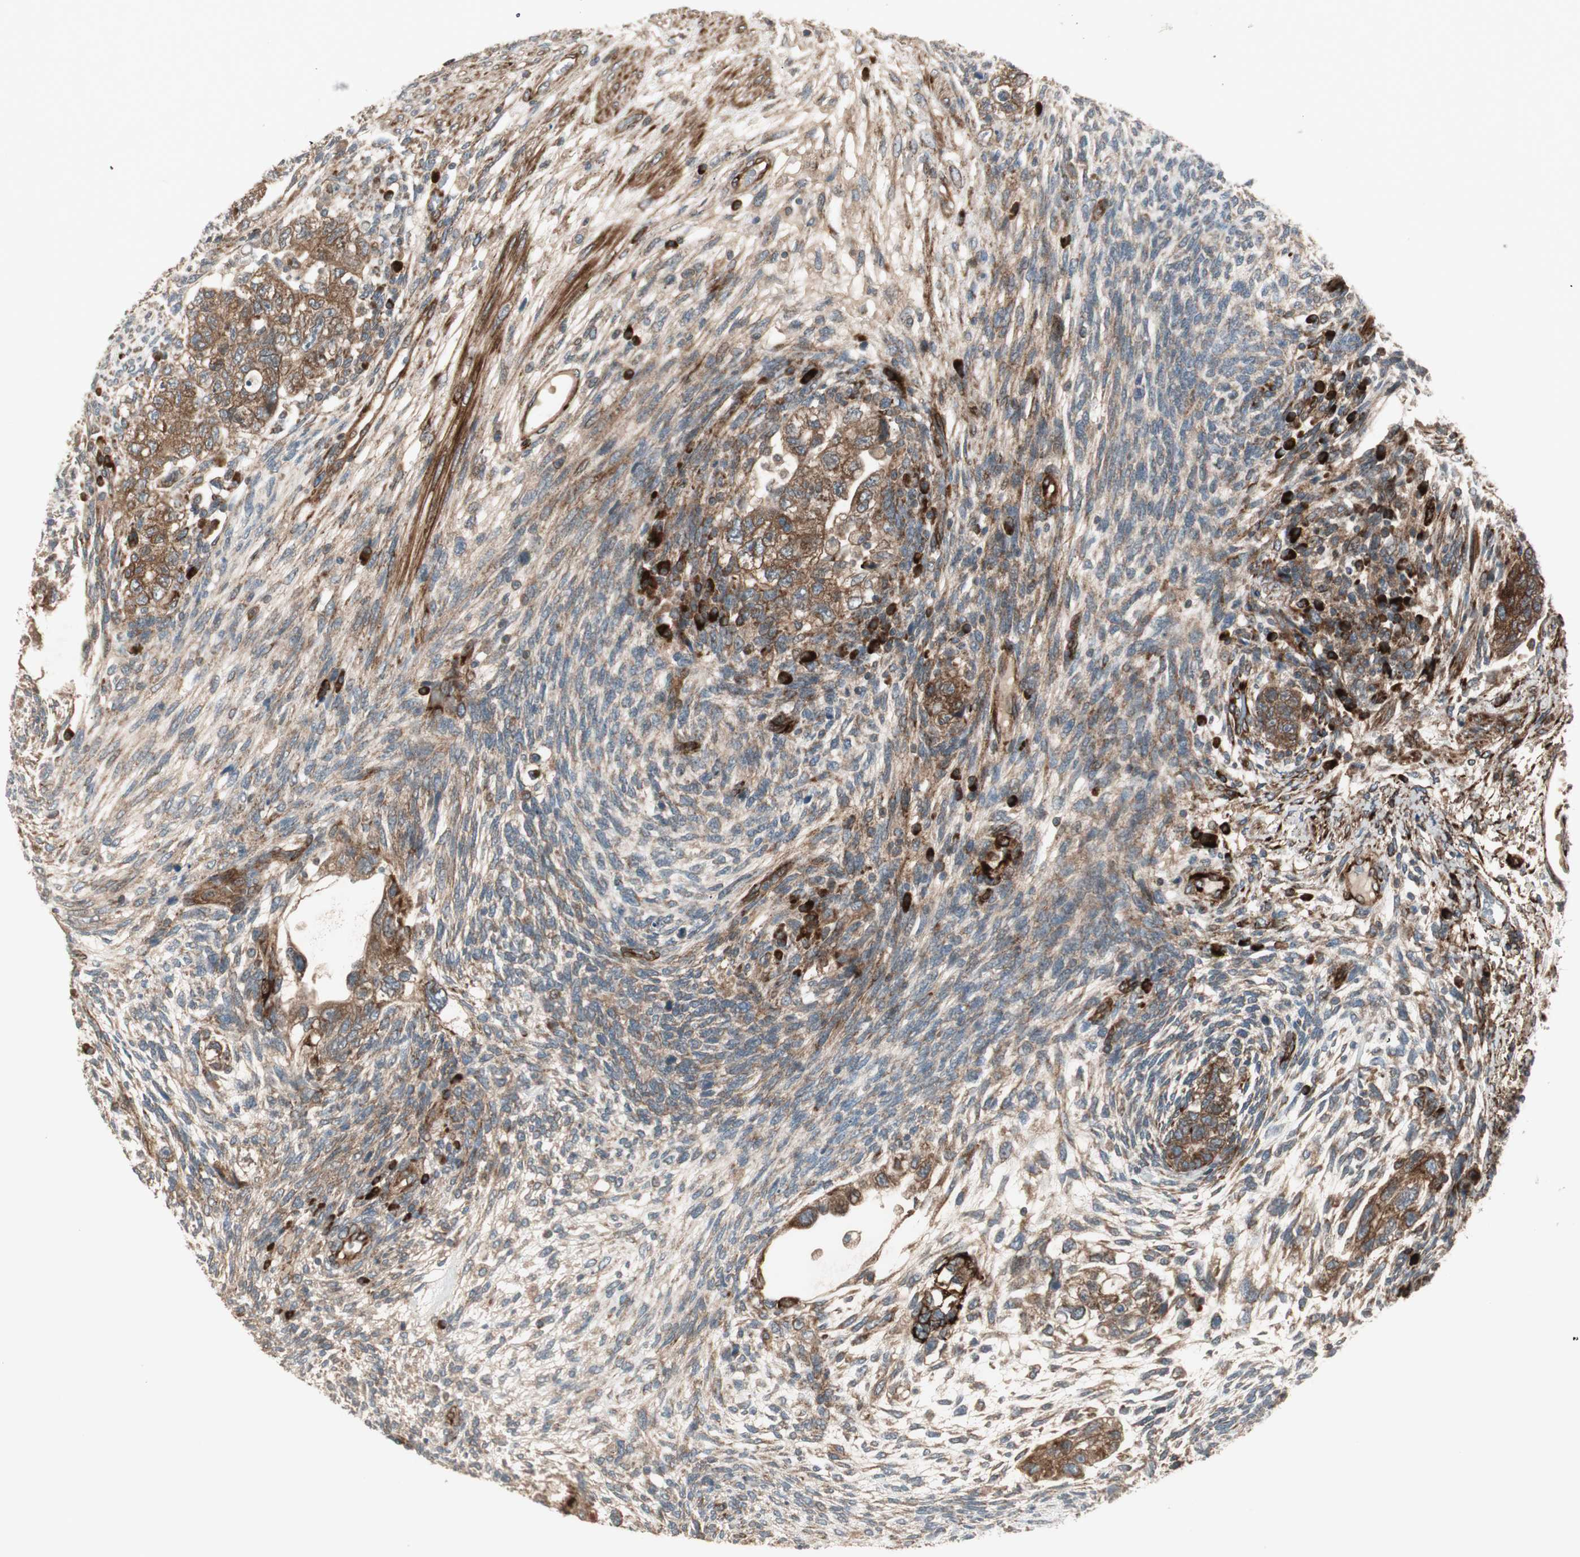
{"staining": {"intensity": "strong", "quantity": ">75%", "location": "cytoplasmic/membranous"}, "tissue": "testis cancer", "cell_type": "Tumor cells", "image_type": "cancer", "snomed": [{"axis": "morphology", "description": "Normal tissue, NOS"}, {"axis": "morphology", "description": "Carcinoma, Embryonal, NOS"}, {"axis": "topography", "description": "Testis"}], "caption": "Immunohistochemistry photomicrograph of neoplastic tissue: embryonal carcinoma (testis) stained using immunohistochemistry (IHC) displays high levels of strong protein expression localized specifically in the cytoplasmic/membranous of tumor cells, appearing as a cytoplasmic/membranous brown color.", "gene": "PPP2R5E", "patient": {"sex": "male", "age": 36}}